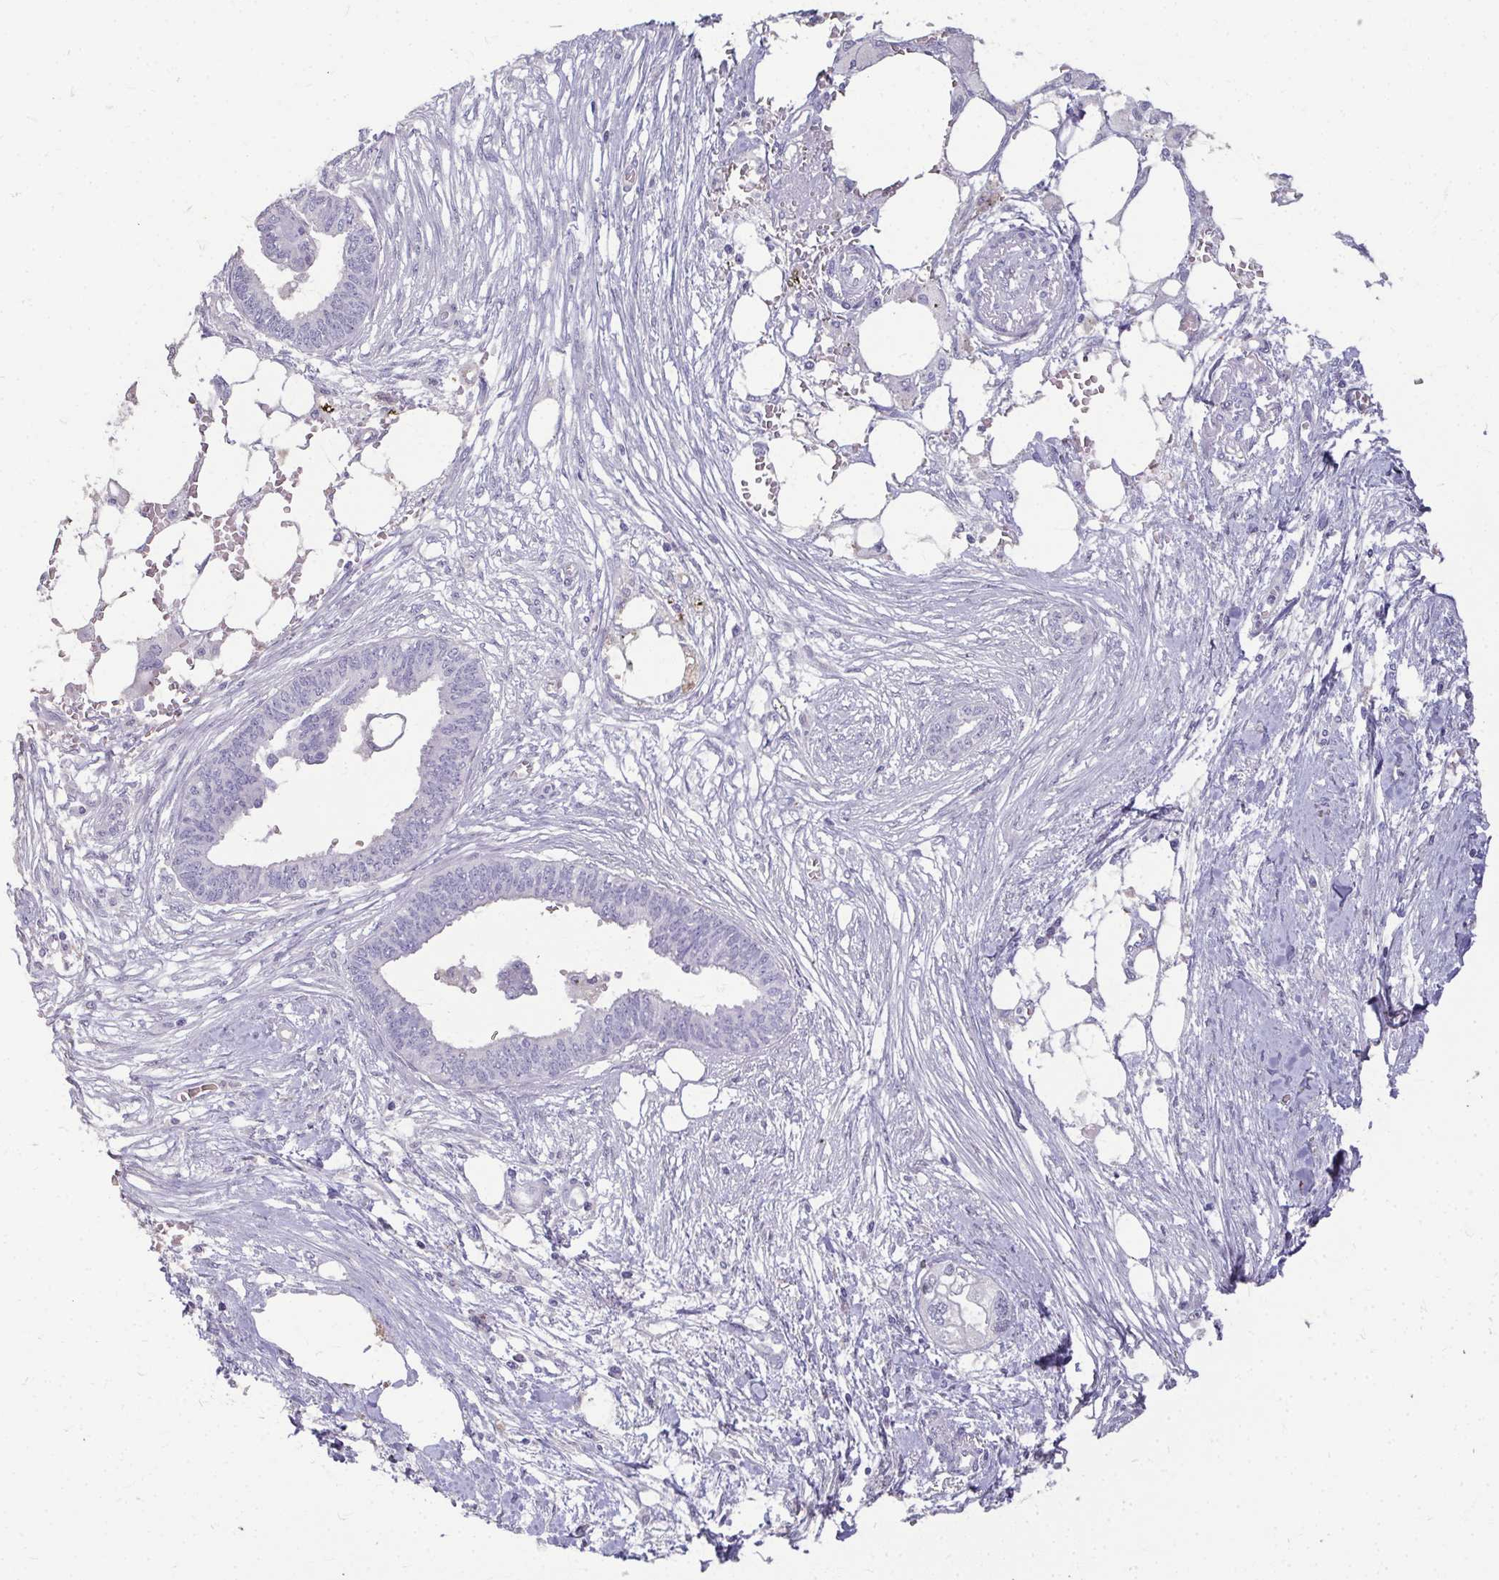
{"staining": {"intensity": "negative", "quantity": "none", "location": "none"}, "tissue": "endometrial cancer", "cell_type": "Tumor cells", "image_type": "cancer", "snomed": [{"axis": "morphology", "description": "Adenocarcinoma, NOS"}, {"axis": "morphology", "description": "Adenocarcinoma, metastatic, NOS"}, {"axis": "topography", "description": "Adipose tissue"}, {"axis": "topography", "description": "Endometrium"}], "caption": "An IHC micrograph of adenocarcinoma (endometrial) is shown. There is no staining in tumor cells of adenocarcinoma (endometrial).", "gene": "ODF1", "patient": {"sex": "female", "age": 67}}